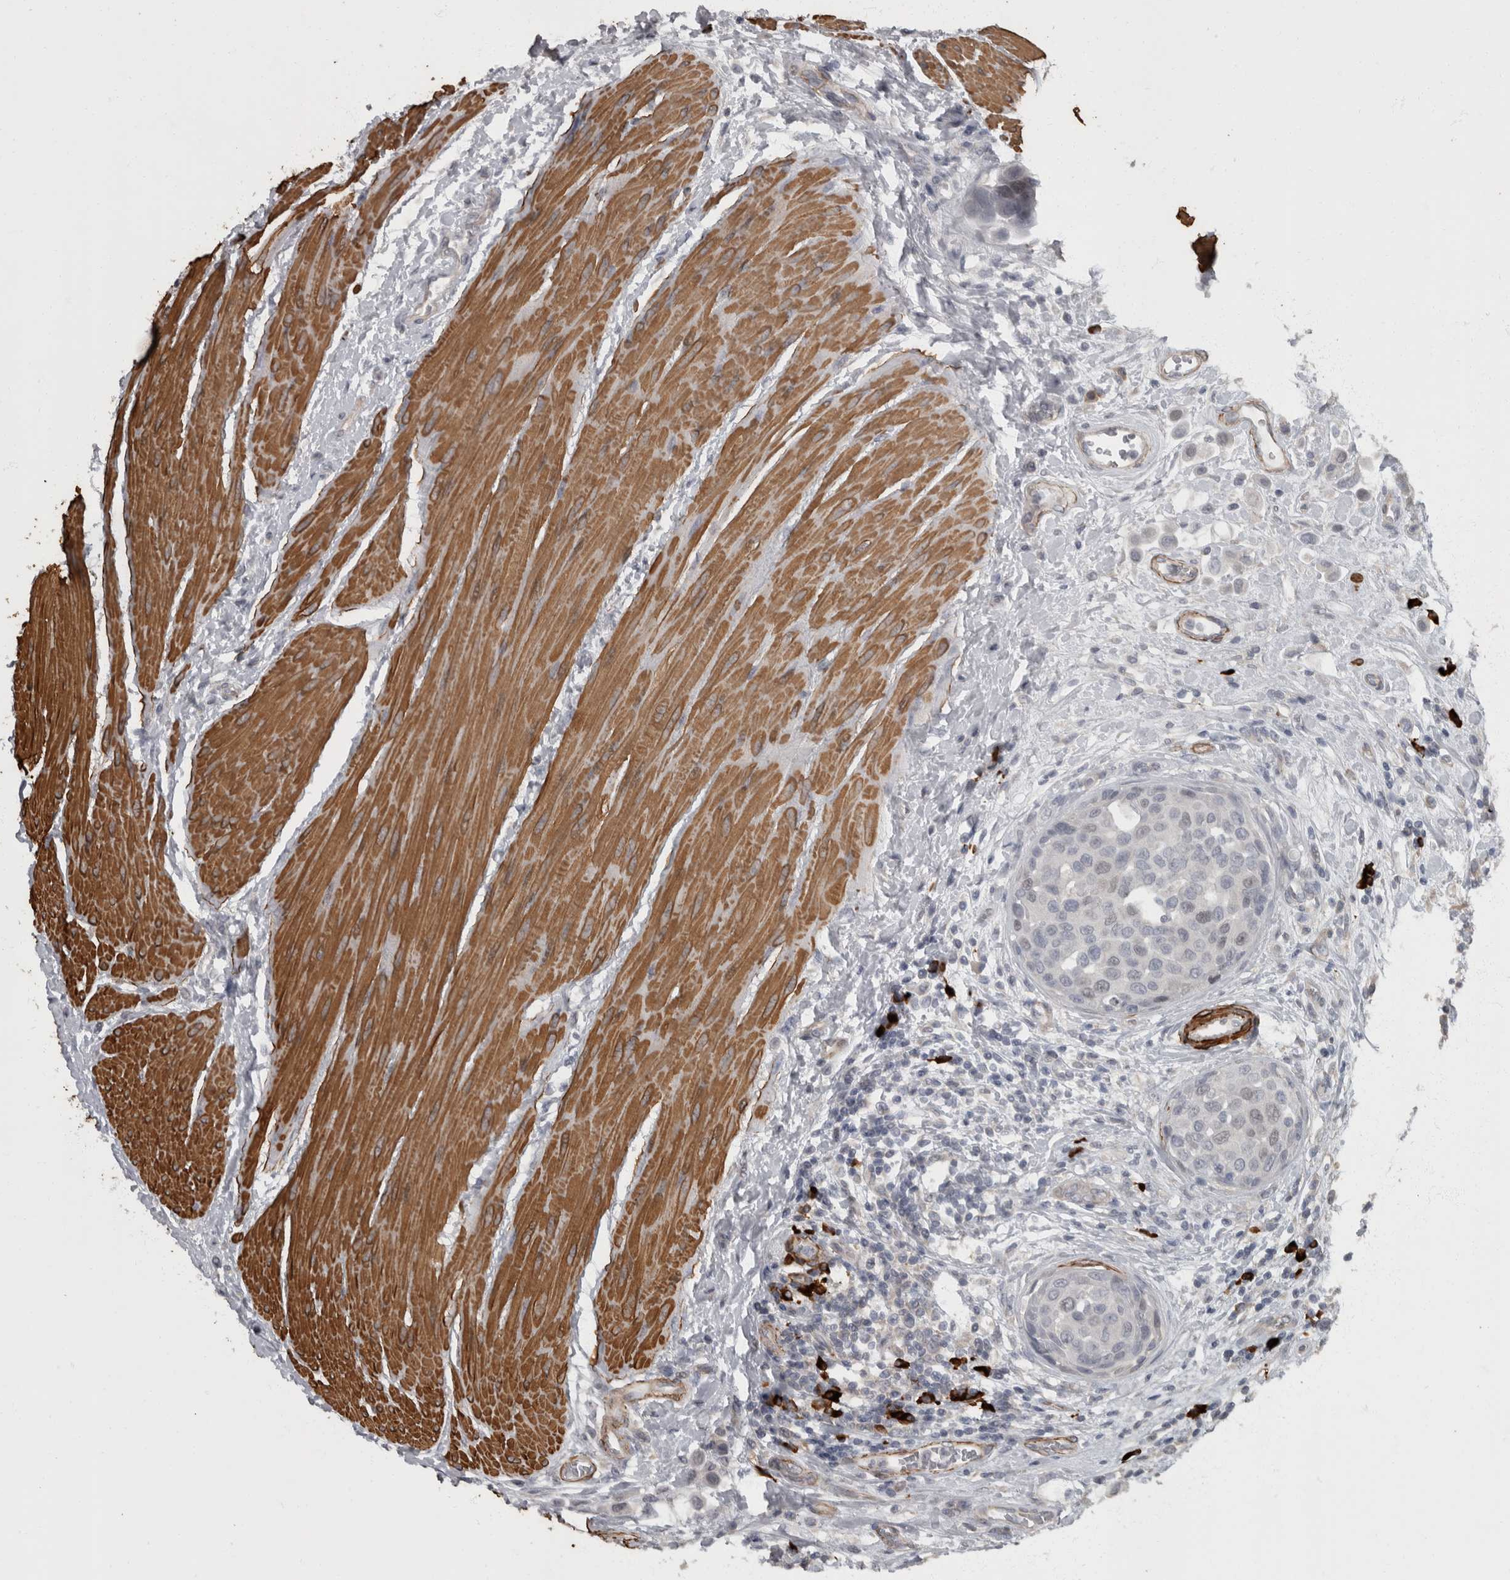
{"staining": {"intensity": "negative", "quantity": "none", "location": "none"}, "tissue": "urothelial cancer", "cell_type": "Tumor cells", "image_type": "cancer", "snomed": [{"axis": "morphology", "description": "Urothelial carcinoma, High grade"}, {"axis": "topography", "description": "Urinary bladder"}], "caption": "Immunohistochemistry (IHC) photomicrograph of neoplastic tissue: urothelial carcinoma (high-grade) stained with DAB (3,3'-diaminobenzidine) reveals no significant protein expression in tumor cells. Nuclei are stained in blue.", "gene": "MASTL", "patient": {"sex": "male", "age": 50}}